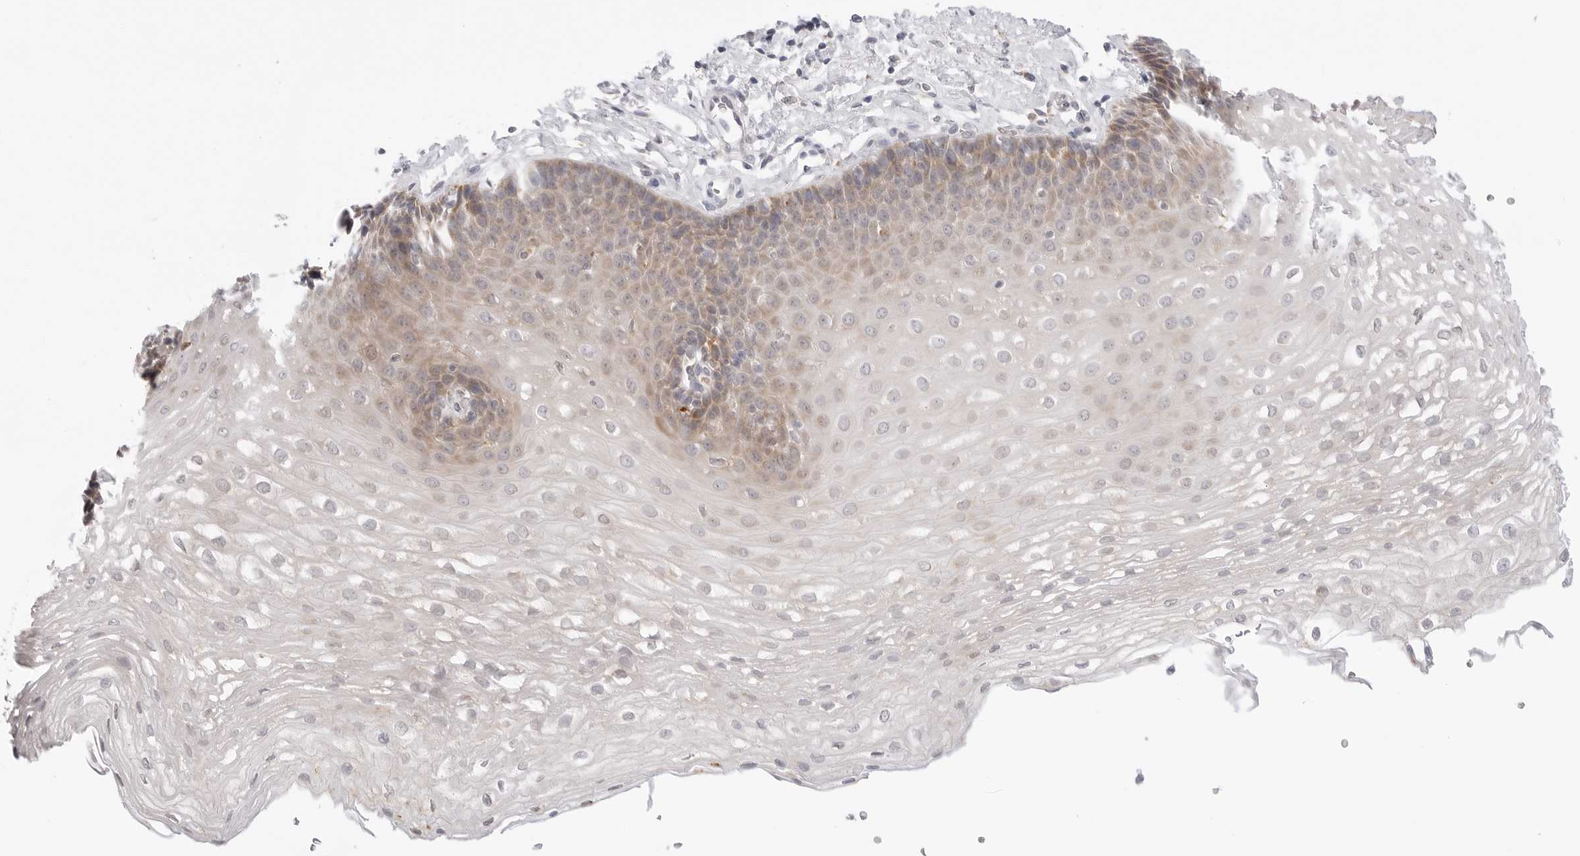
{"staining": {"intensity": "weak", "quantity": "25%-75%", "location": "cytoplasmic/membranous"}, "tissue": "esophagus", "cell_type": "Squamous epithelial cells", "image_type": "normal", "snomed": [{"axis": "morphology", "description": "Normal tissue, NOS"}, {"axis": "topography", "description": "Esophagus"}], "caption": "The histopathology image shows a brown stain indicating the presence of a protein in the cytoplasmic/membranous of squamous epithelial cells in esophagus. The protein is shown in brown color, while the nuclei are stained blue.", "gene": "RPN1", "patient": {"sex": "female", "age": 66}}